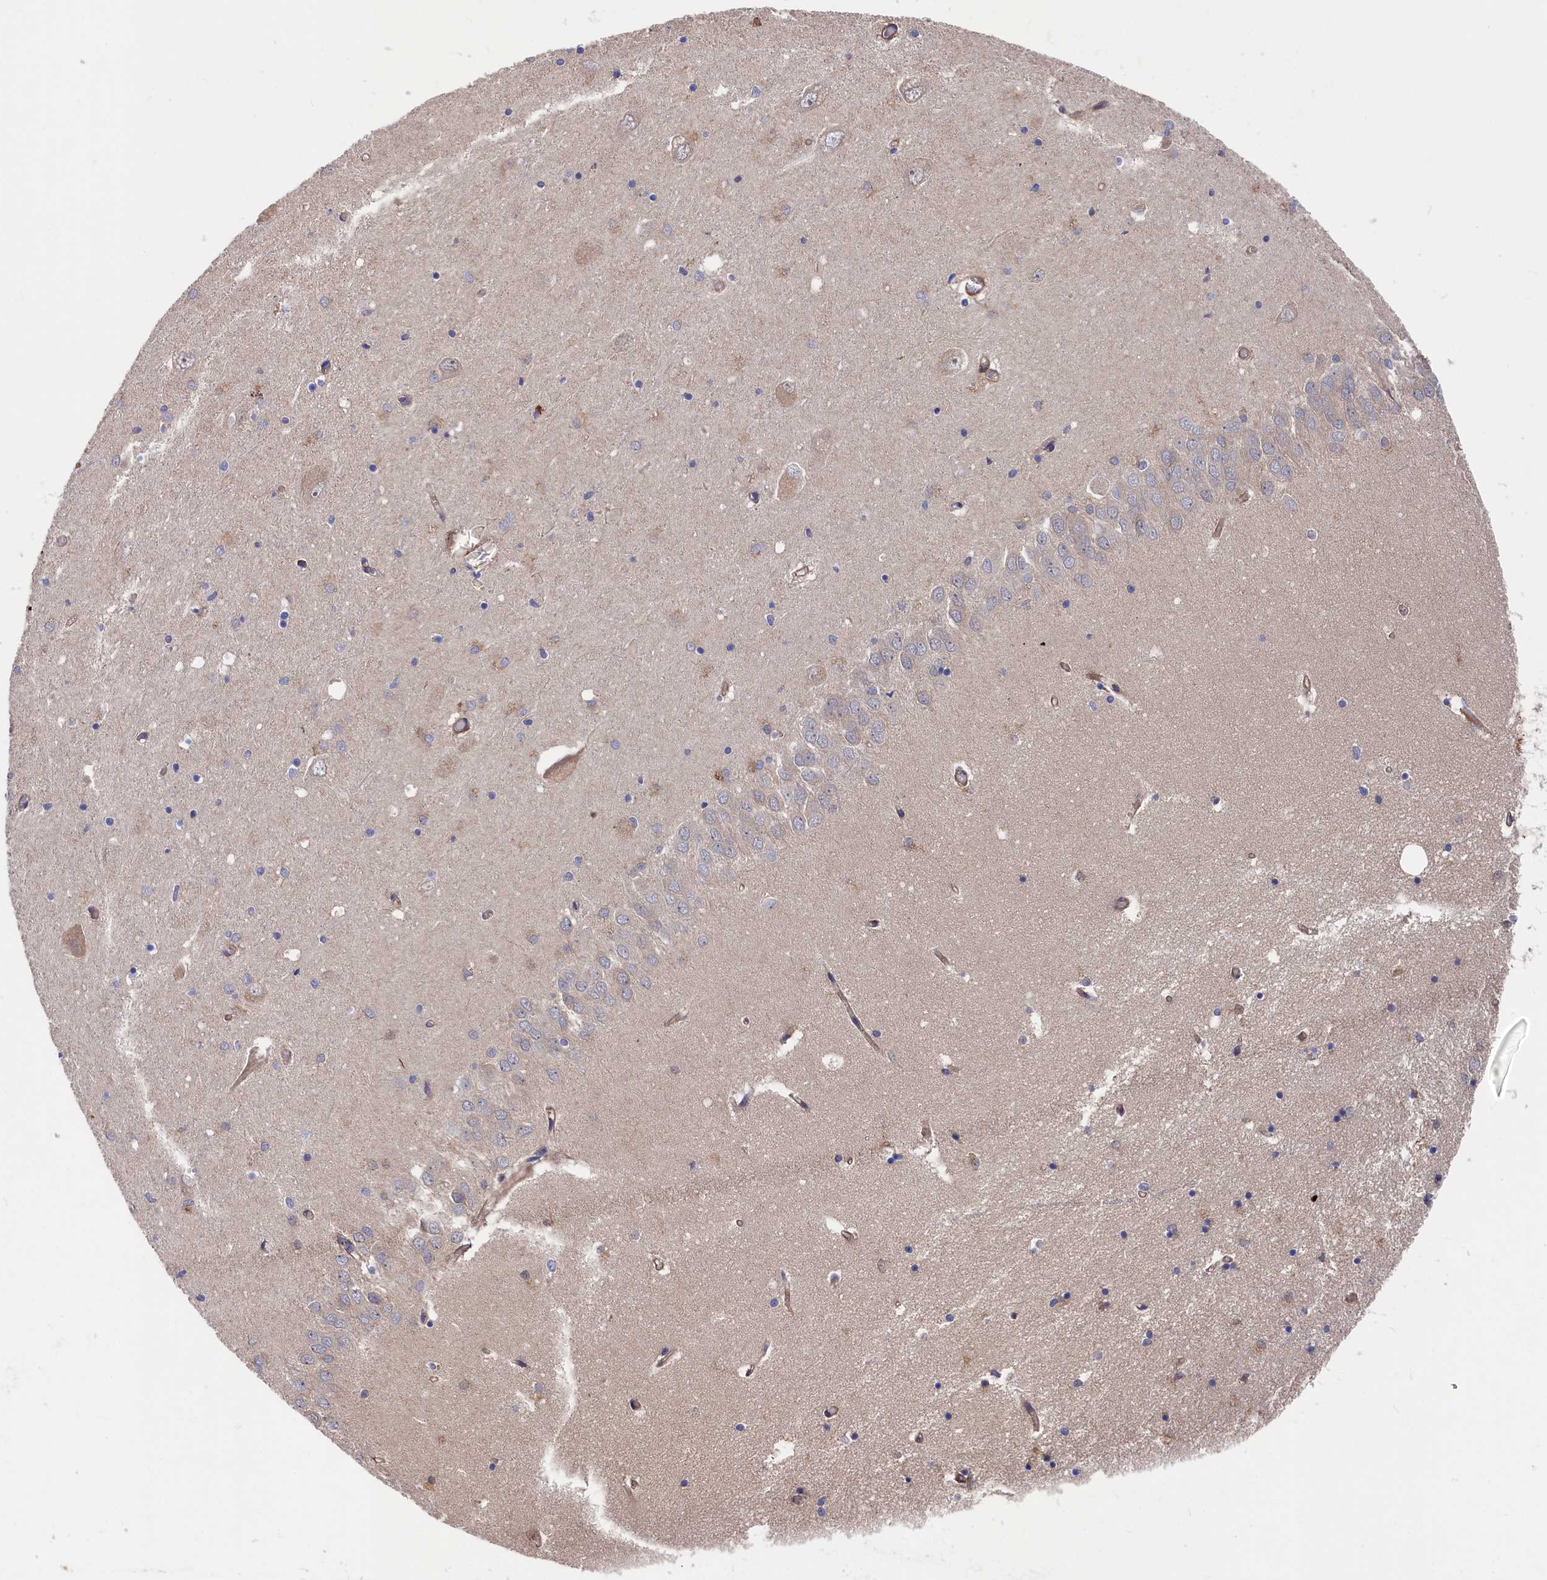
{"staining": {"intensity": "weak", "quantity": "<25%", "location": "cytoplasmic/membranous"}, "tissue": "hippocampus", "cell_type": "Glial cells", "image_type": "normal", "snomed": [{"axis": "morphology", "description": "Normal tissue, NOS"}, {"axis": "topography", "description": "Hippocampus"}], "caption": "Normal hippocampus was stained to show a protein in brown. There is no significant staining in glial cells. (Stains: DAB immunohistochemistry with hematoxylin counter stain, Microscopy: brightfield microscopy at high magnification).", "gene": "LDHD", "patient": {"sex": "male", "age": 70}}